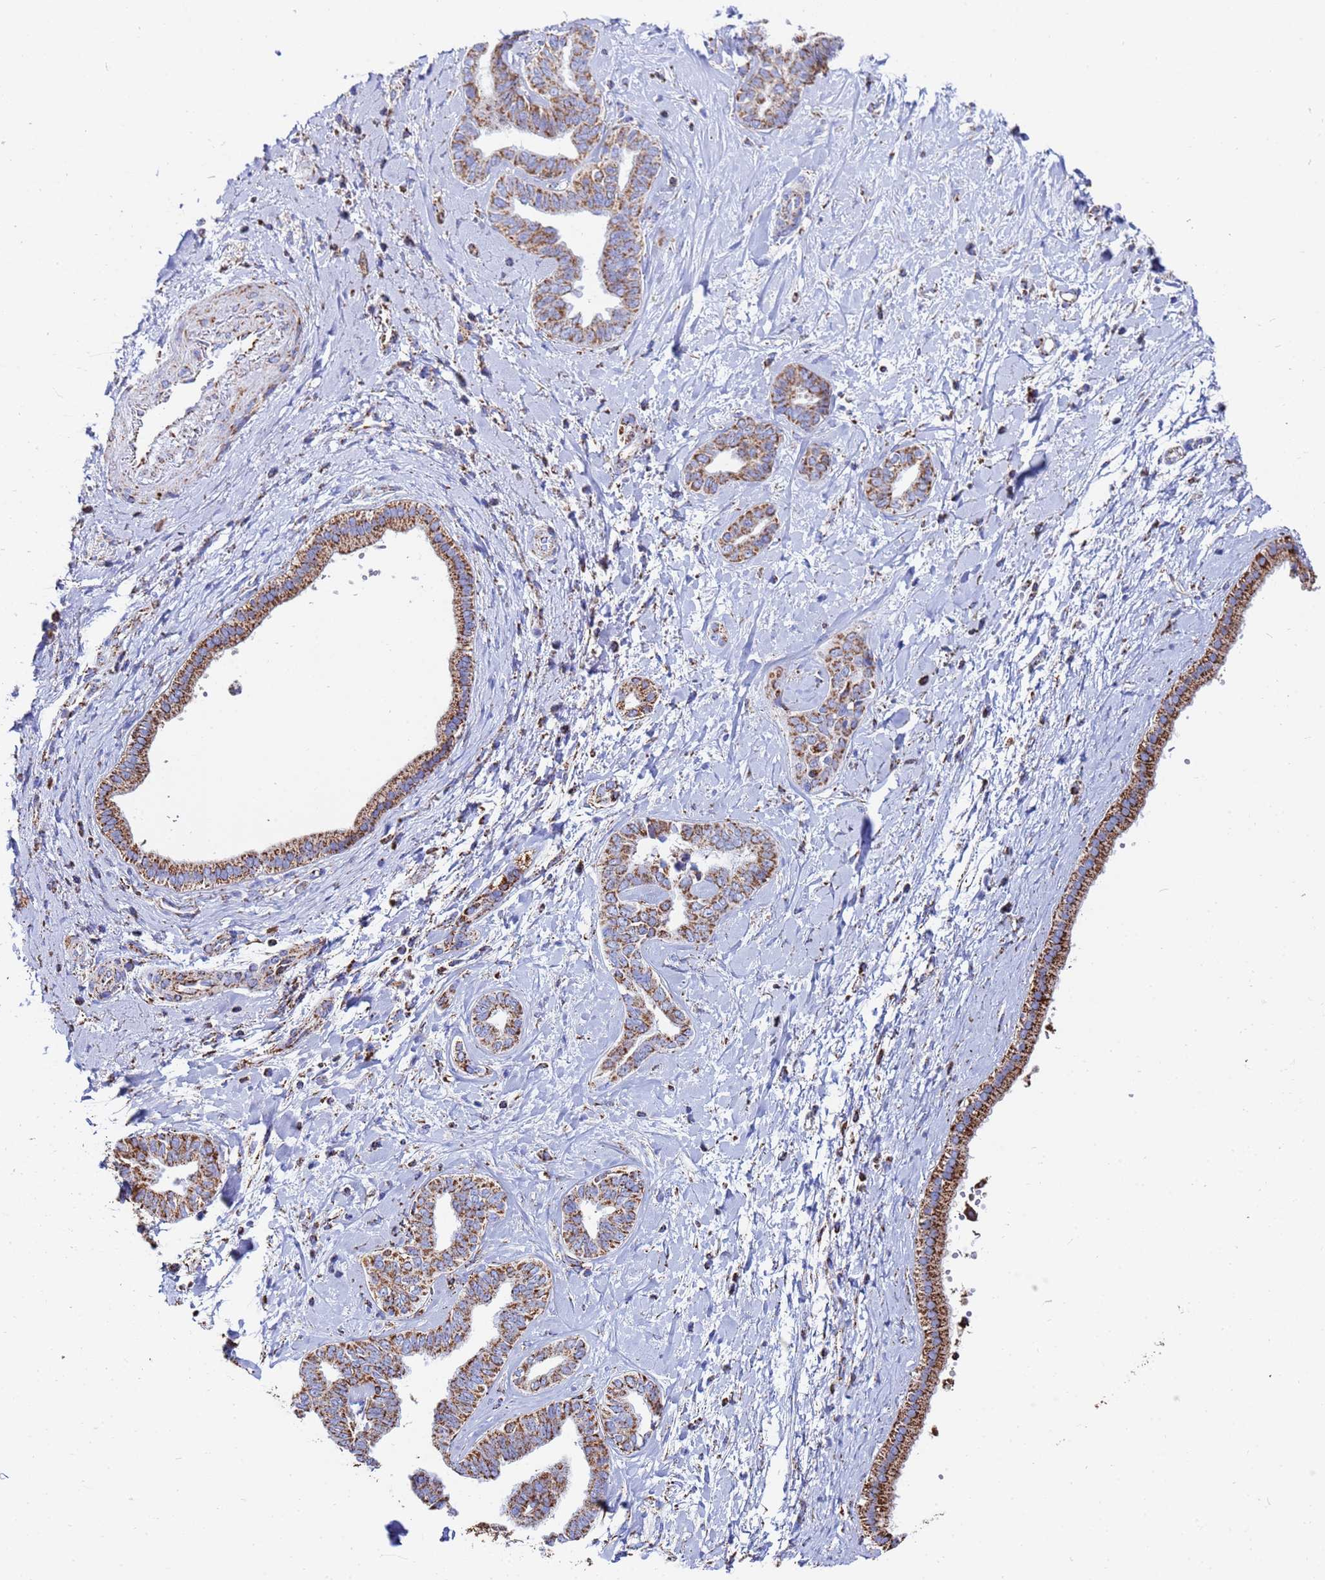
{"staining": {"intensity": "moderate", "quantity": ">75%", "location": "cytoplasmic/membranous"}, "tissue": "liver cancer", "cell_type": "Tumor cells", "image_type": "cancer", "snomed": [{"axis": "morphology", "description": "Cholangiocarcinoma"}, {"axis": "topography", "description": "Liver"}], "caption": "Human liver cancer stained for a protein (brown) demonstrates moderate cytoplasmic/membranous positive positivity in approximately >75% of tumor cells.", "gene": "GLUD1", "patient": {"sex": "female", "age": 77}}